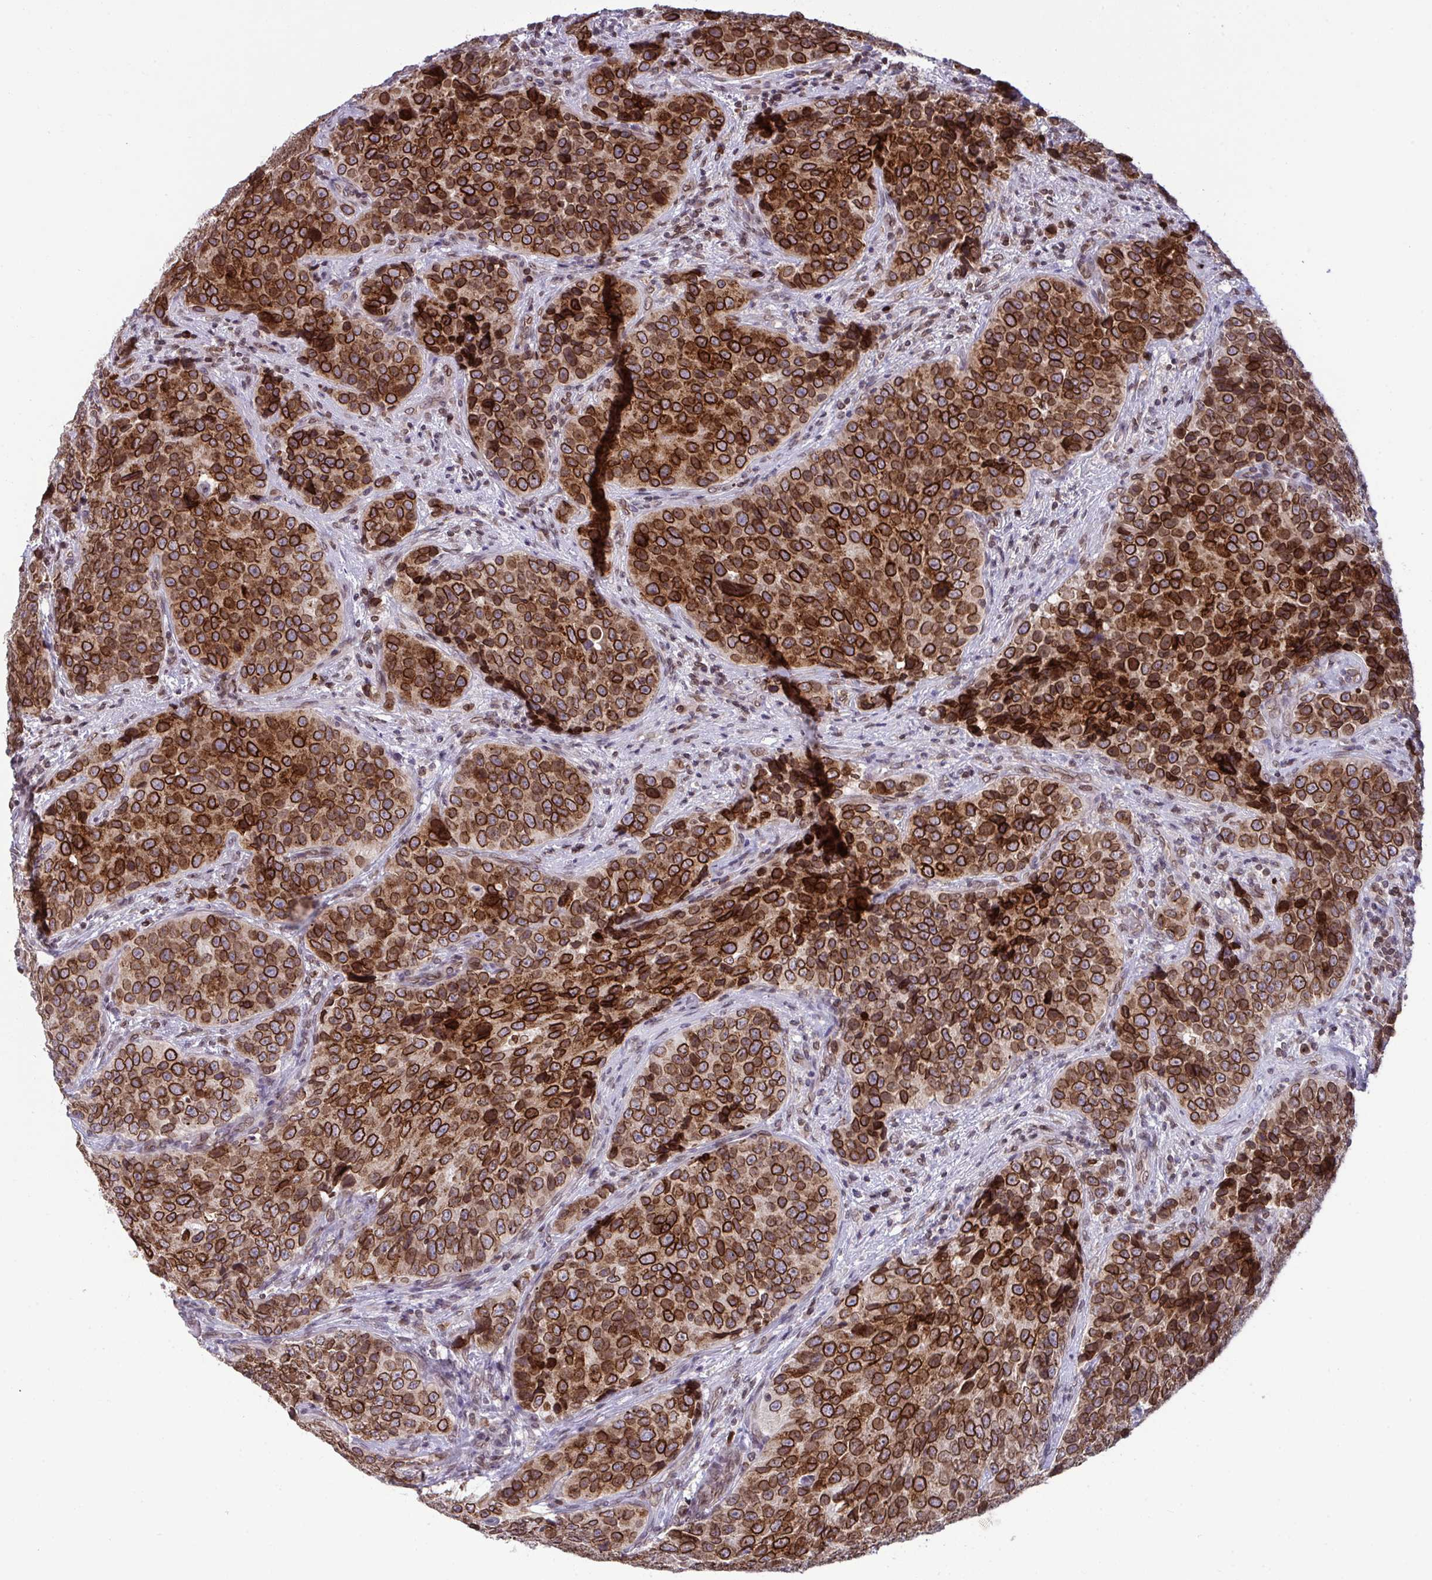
{"staining": {"intensity": "strong", "quantity": ">75%", "location": "cytoplasmic/membranous,nuclear"}, "tissue": "urothelial cancer", "cell_type": "Tumor cells", "image_type": "cancer", "snomed": [{"axis": "morphology", "description": "Urothelial carcinoma, NOS"}, {"axis": "topography", "description": "Urinary bladder"}], "caption": "Protein expression by immunohistochemistry (IHC) demonstrates strong cytoplasmic/membranous and nuclear expression in approximately >75% of tumor cells in urothelial cancer. (Stains: DAB in brown, nuclei in blue, Microscopy: brightfield microscopy at high magnification).", "gene": "RANBP2", "patient": {"sex": "male", "age": 52}}